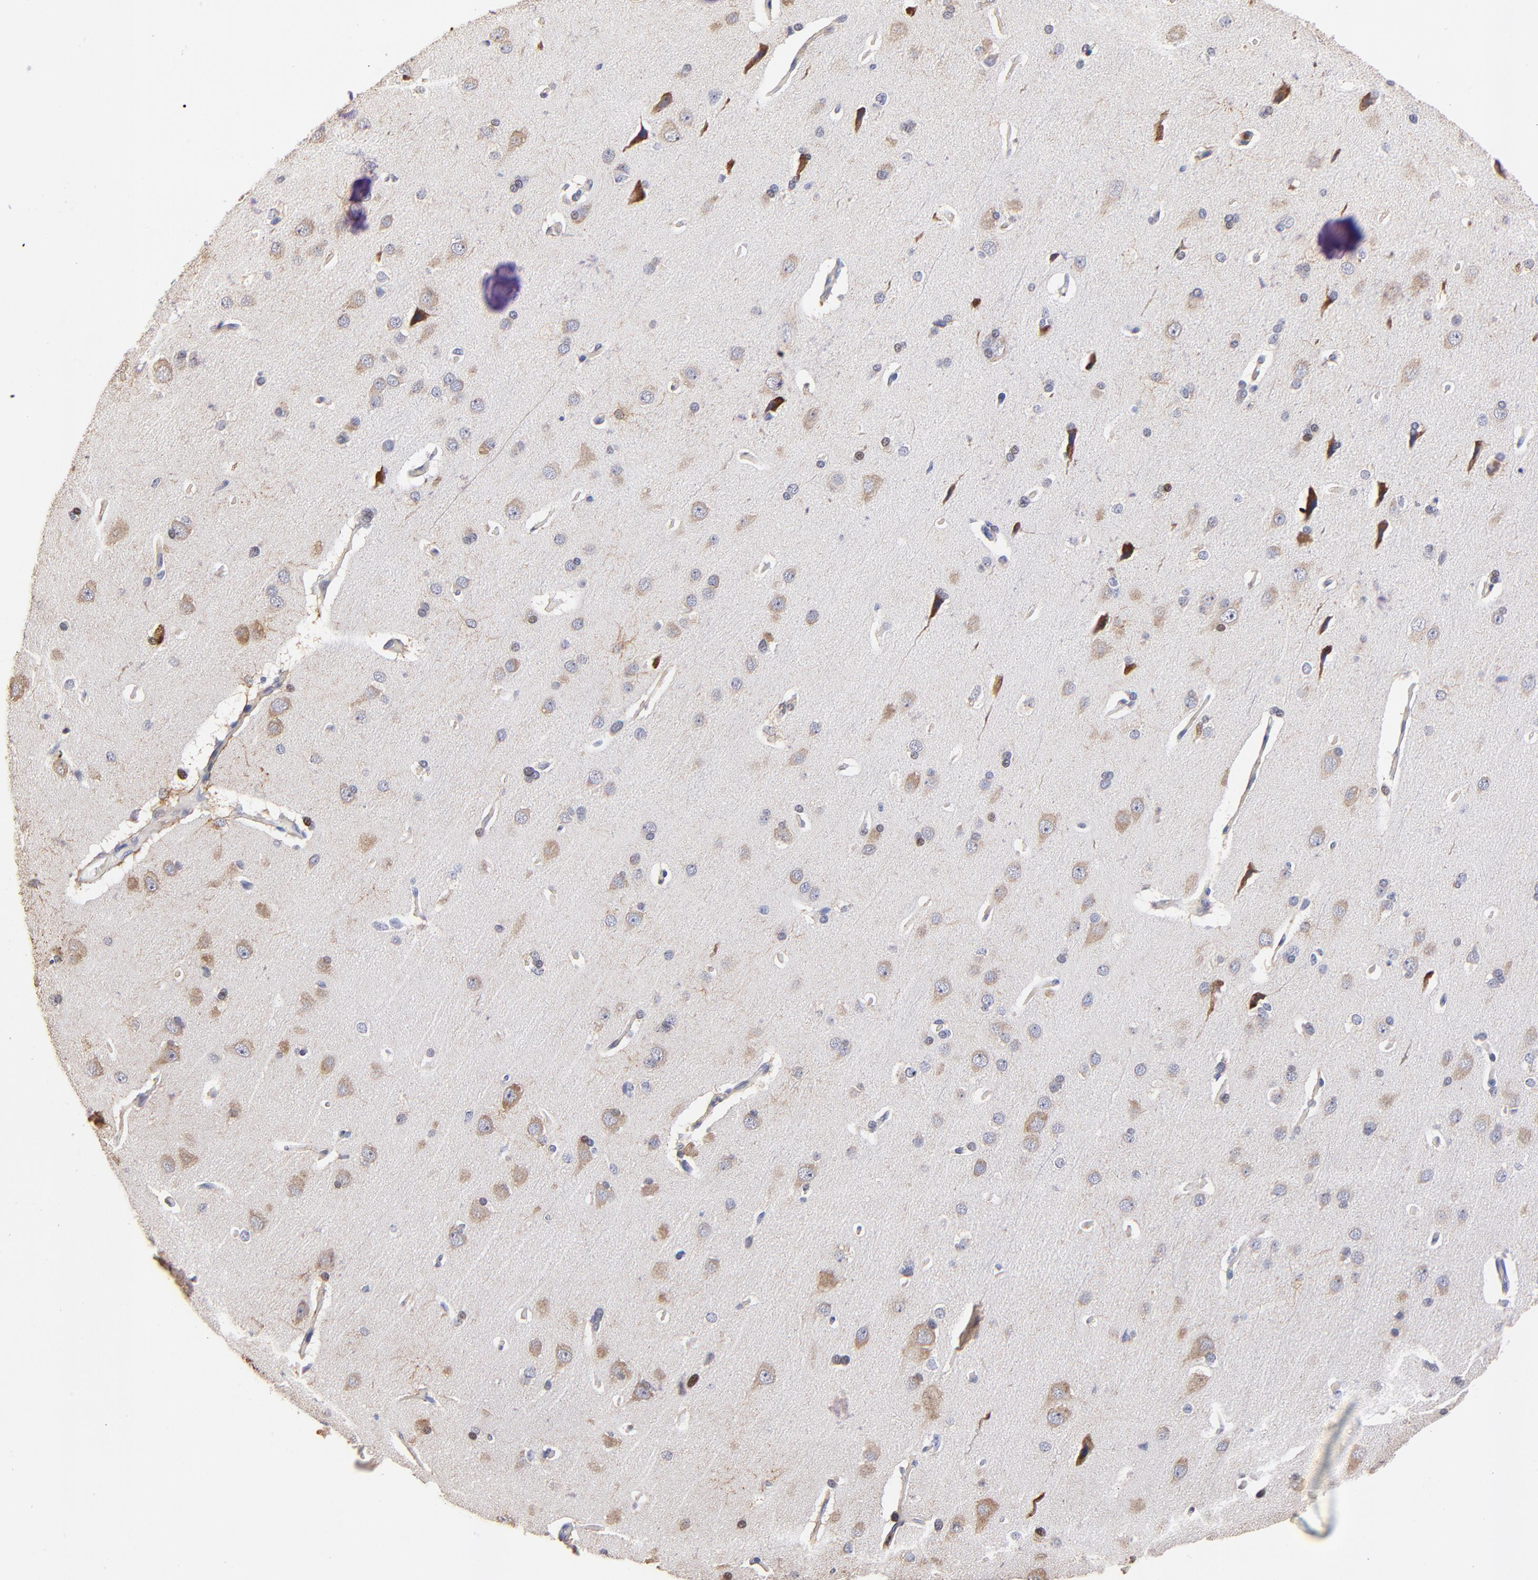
{"staining": {"intensity": "weak", "quantity": ">75%", "location": "cytoplasmic/membranous"}, "tissue": "cerebral cortex", "cell_type": "Endothelial cells", "image_type": "normal", "snomed": [{"axis": "morphology", "description": "Normal tissue, NOS"}, {"axis": "topography", "description": "Cerebral cortex"}], "caption": "Unremarkable cerebral cortex displays weak cytoplasmic/membranous positivity in approximately >75% of endothelial cells, visualized by immunohistochemistry.", "gene": "BBOF1", "patient": {"sex": "male", "age": 62}}